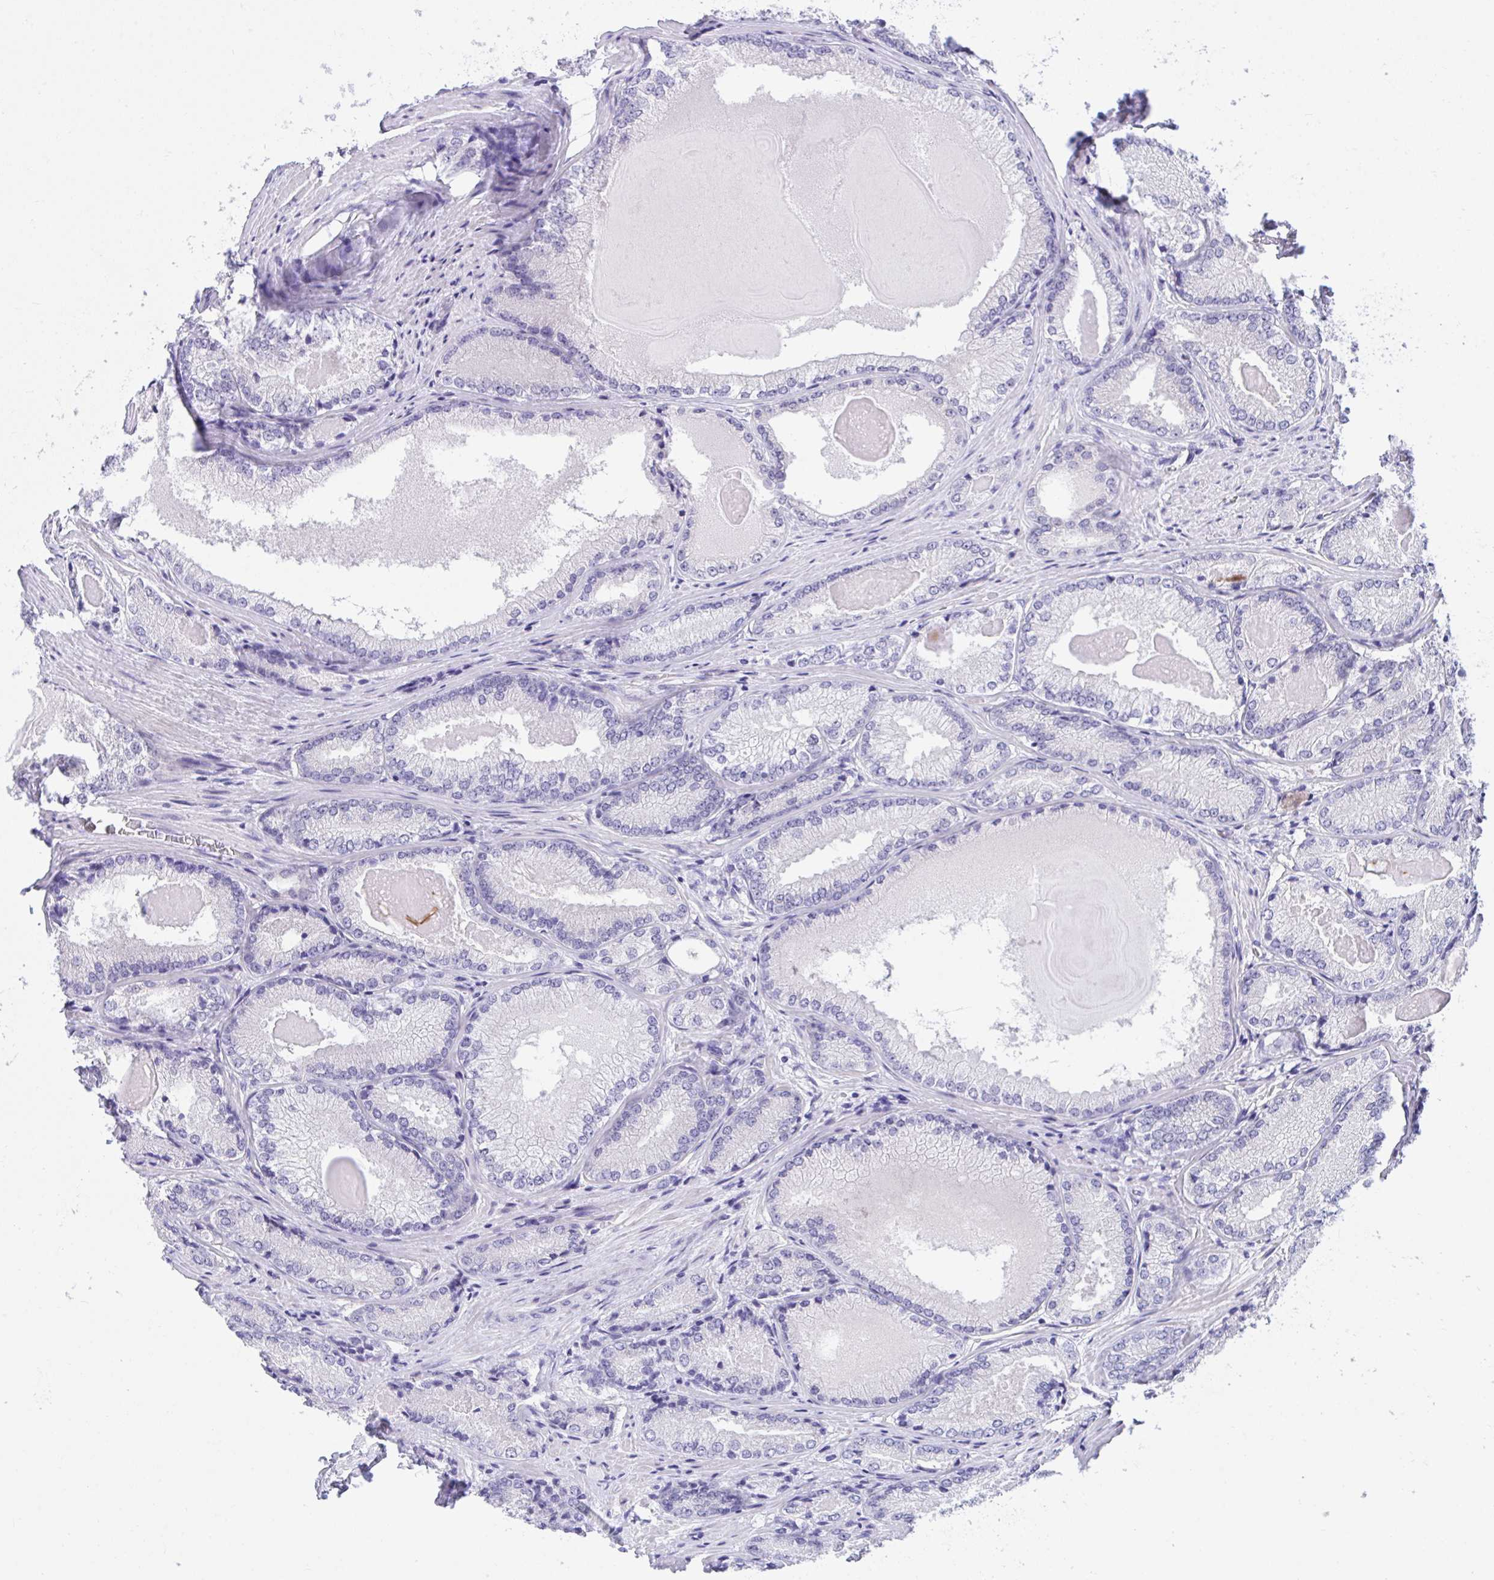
{"staining": {"intensity": "negative", "quantity": "none", "location": "none"}, "tissue": "prostate cancer", "cell_type": "Tumor cells", "image_type": "cancer", "snomed": [{"axis": "morphology", "description": "Adenocarcinoma, NOS"}, {"axis": "morphology", "description": "Adenocarcinoma, Low grade"}, {"axis": "topography", "description": "Prostate"}], "caption": "Human prostate cancer (adenocarcinoma (low-grade)) stained for a protein using immunohistochemistry (IHC) shows no staining in tumor cells.", "gene": "TEAD4", "patient": {"sex": "male", "age": 68}}